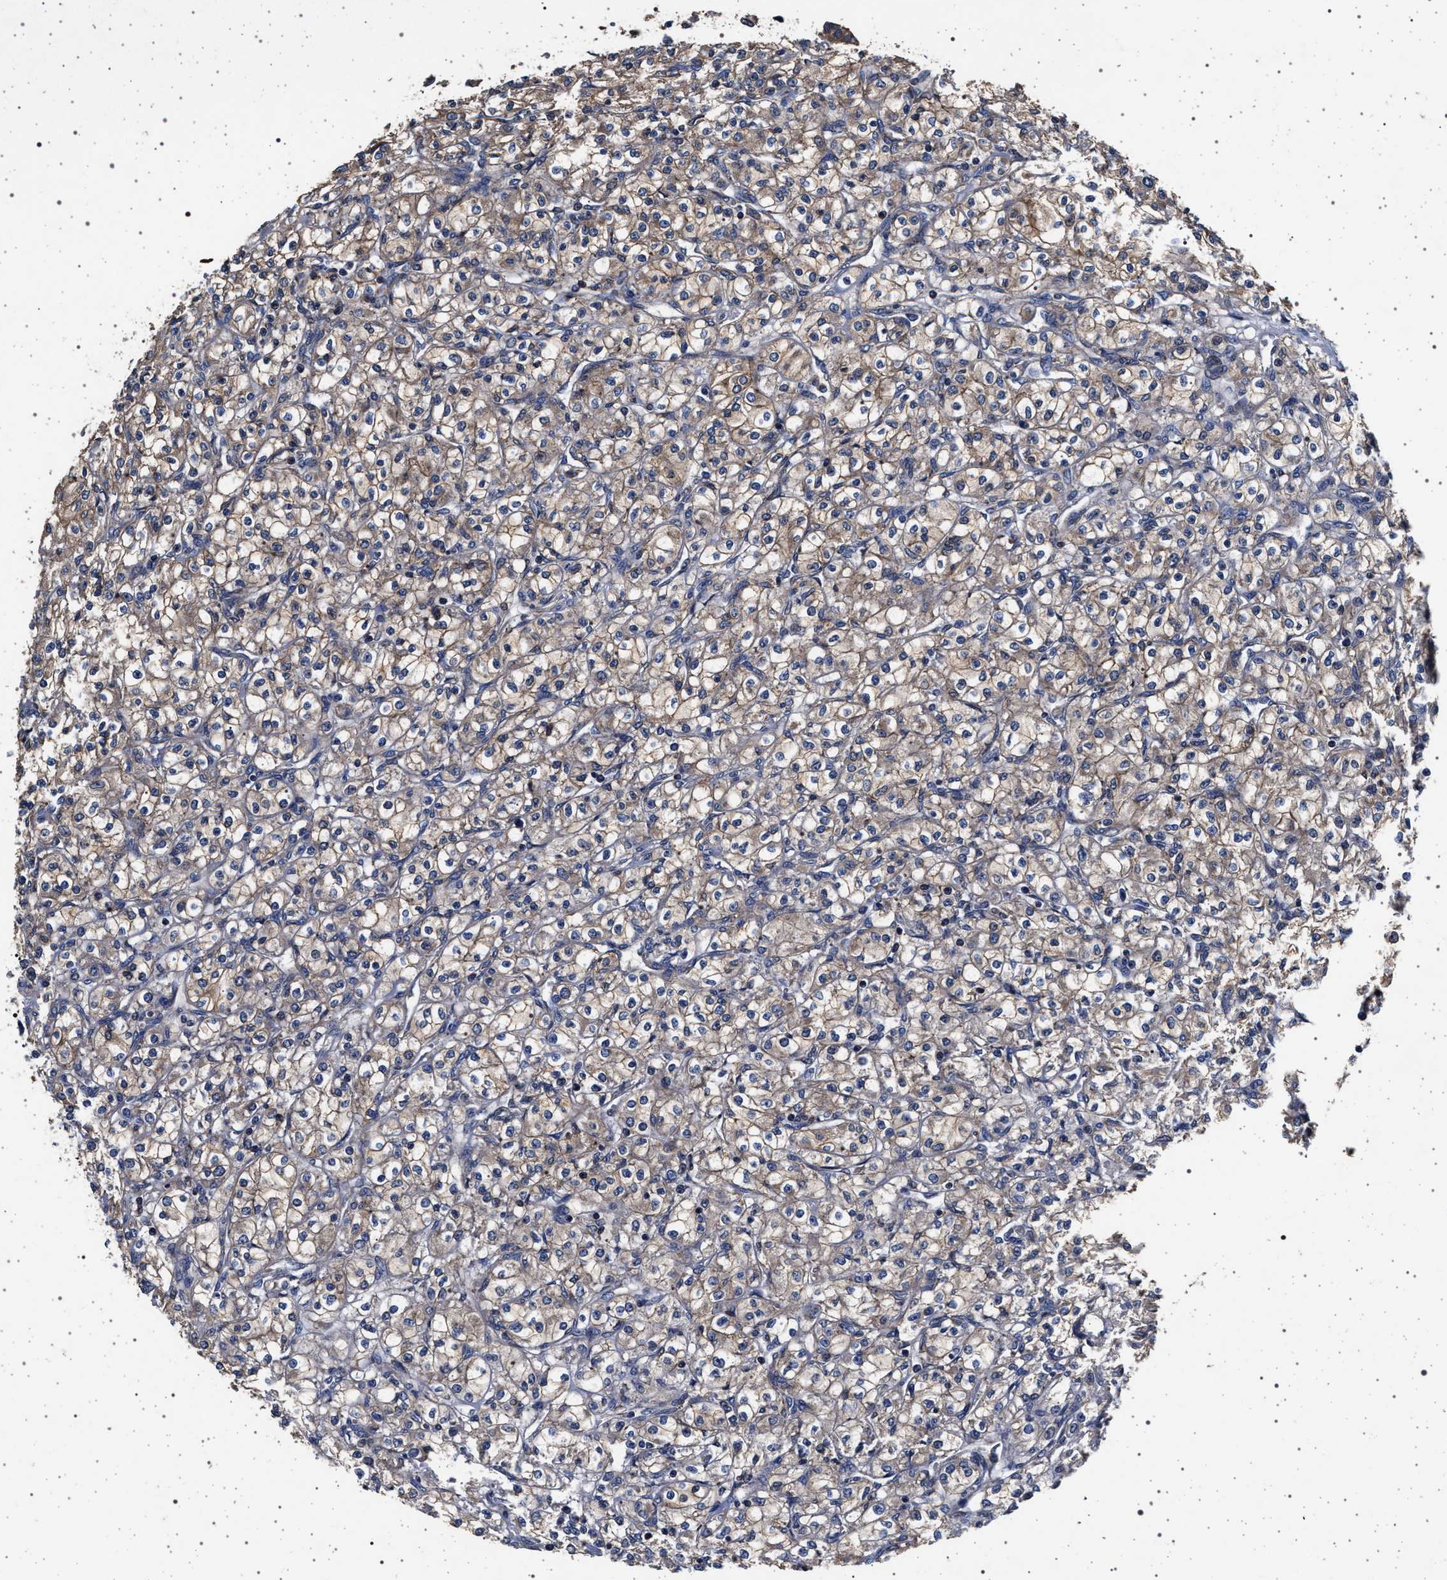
{"staining": {"intensity": "weak", "quantity": "25%-75%", "location": "cytoplasmic/membranous"}, "tissue": "renal cancer", "cell_type": "Tumor cells", "image_type": "cancer", "snomed": [{"axis": "morphology", "description": "Adenocarcinoma, NOS"}, {"axis": "topography", "description": "Kidney"}], "caption": "Immunohistochemistry (IHC) histopathology image of human adenocarcinoma (renal) stained for a protein (brown), which demonstrates low levels of weak cytoplasmic/membranous positivity in approximately 25%-75% of tumor cells.", "gene": "MAP3K2", "patient": {"sex": "male", "age": 77}}